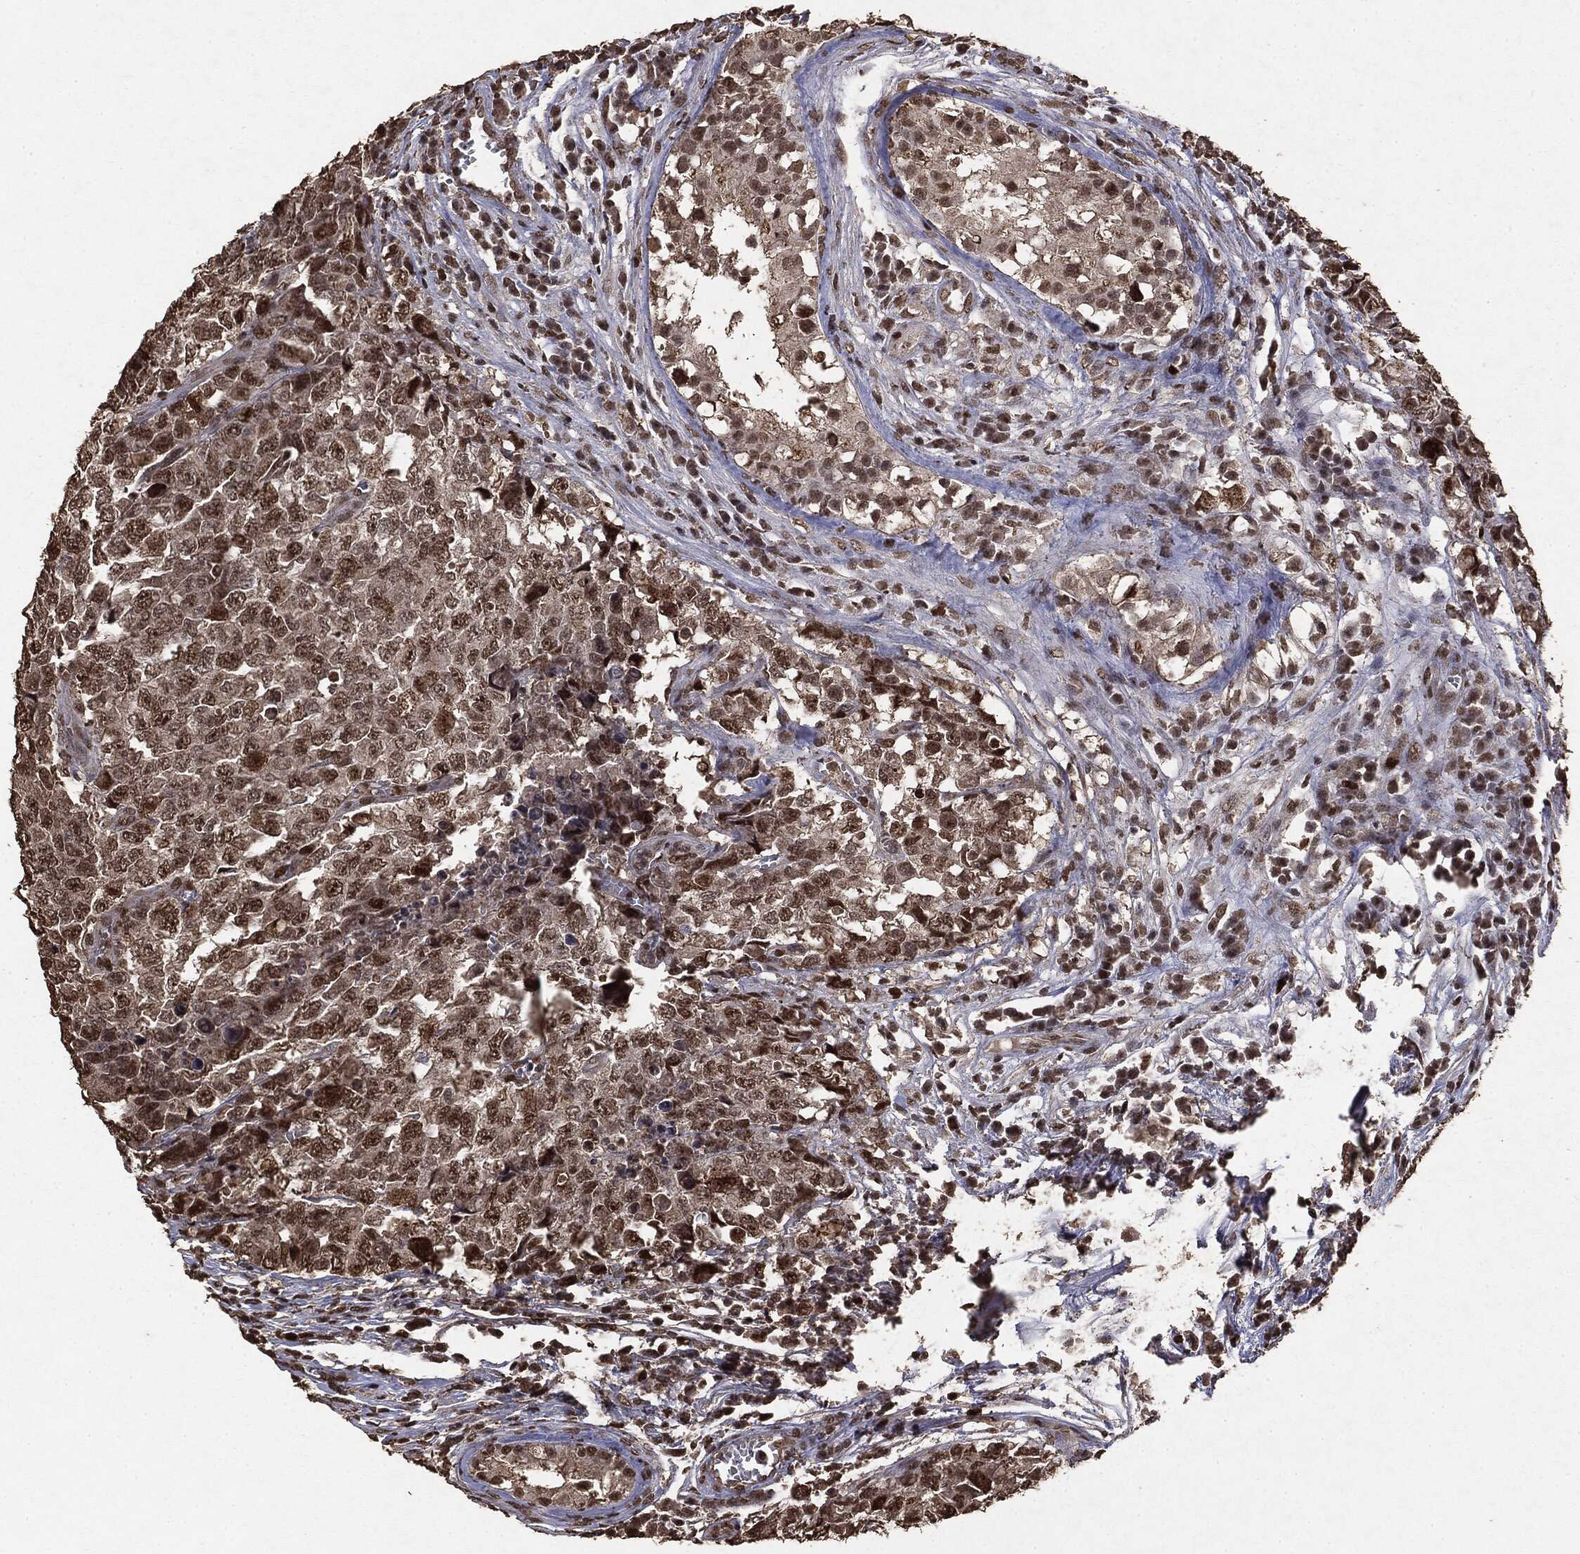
{"staining": {"intensity": "moderate", "quantity": ">75%", "location": "nuclear"}, "tissue": "testis cancer", "cell_type": "Tumor cells", "image_type": "cancer", "snomed": [{"axis": "morphology", "description": "Carcinoma, Embryonal, NOS"}, {"axis": "topography", "description": "Testis"}], "caption": "Testis cancer stained for a protein (brown) demonstrates moderate nuclear positive staining in about >75% of tumor cells.", "gene": "RAD18", "patient": {"sex": "male", "age": 23}}